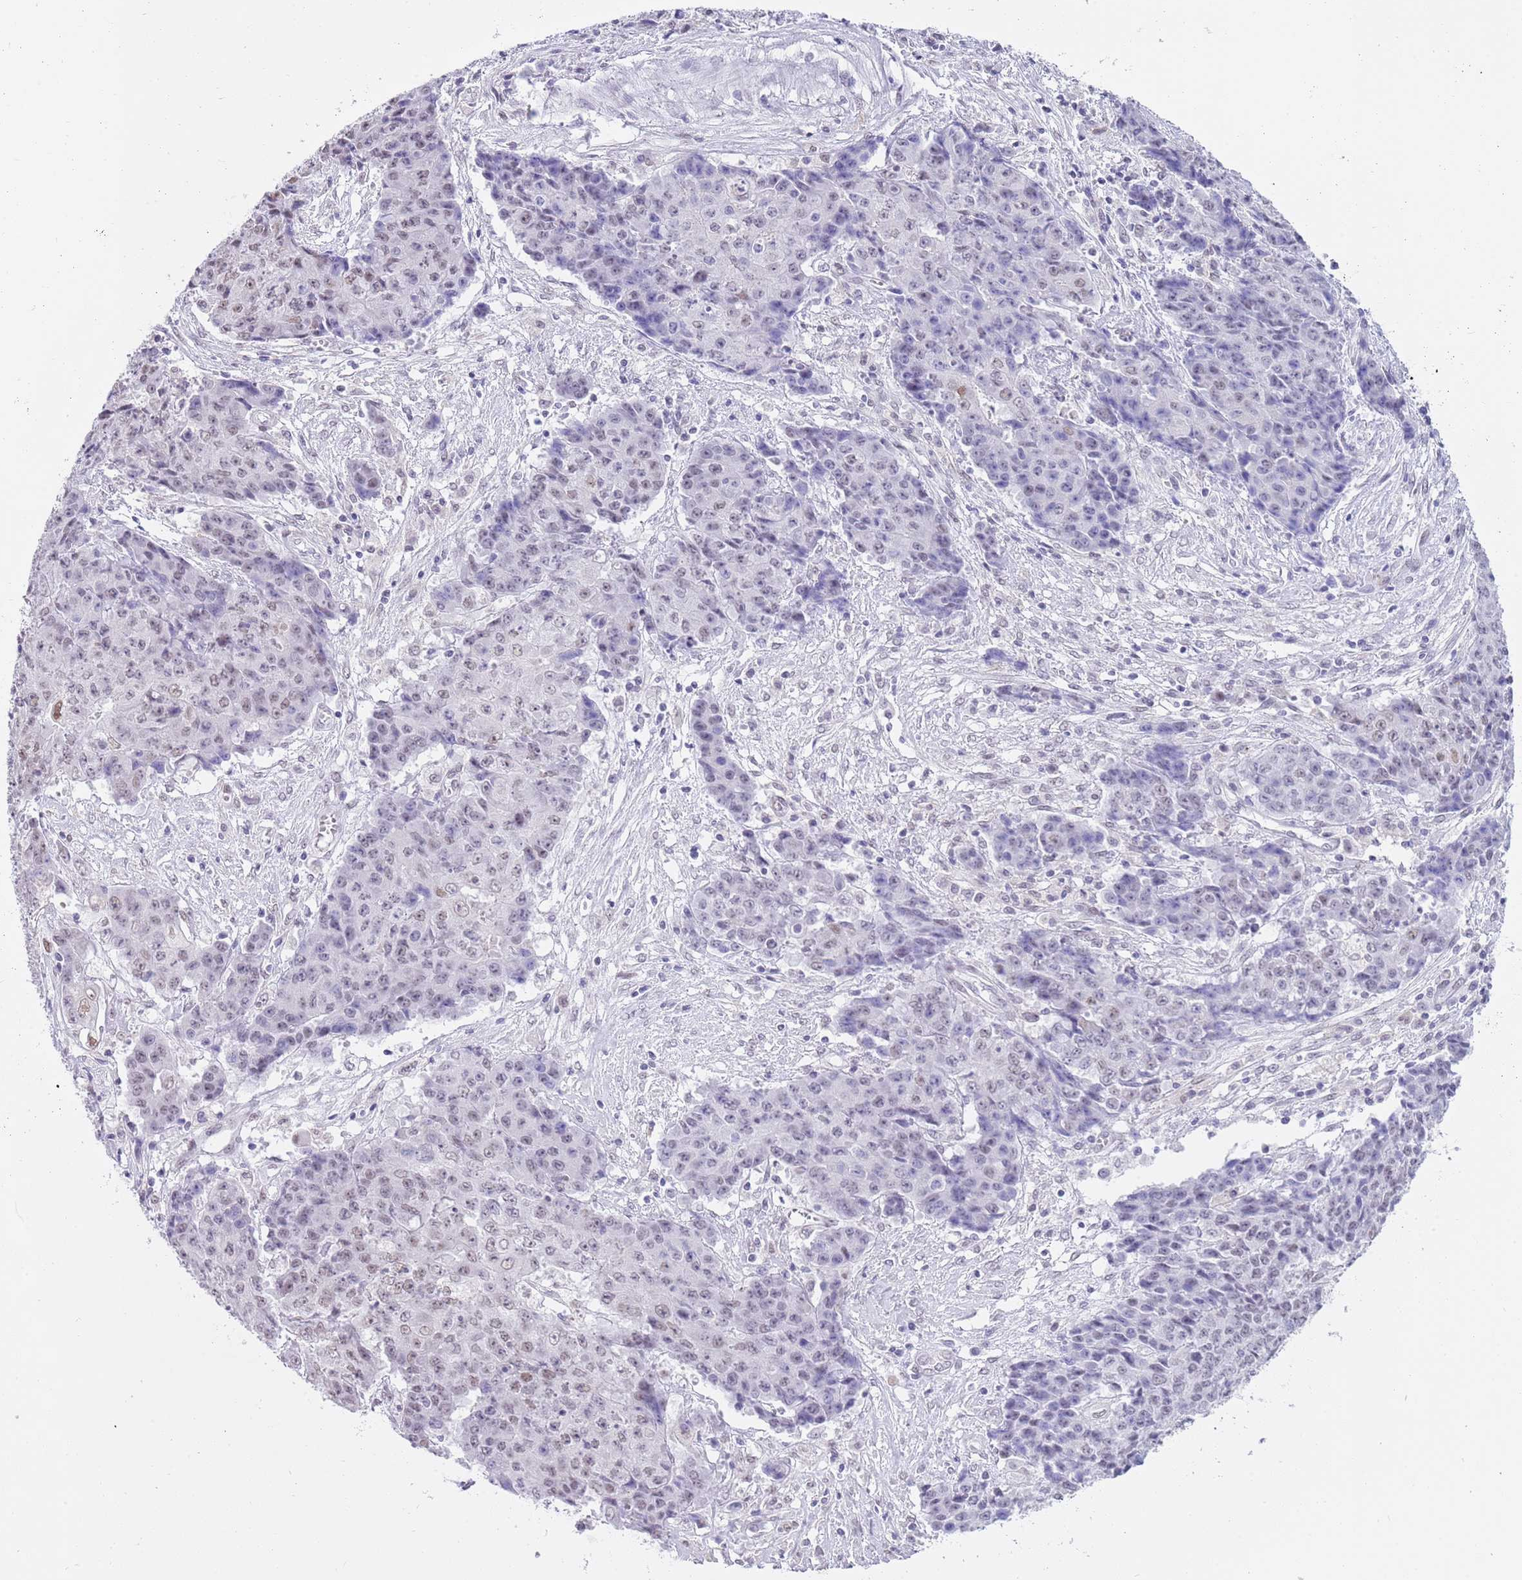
{"staining": {"intensity": "weak", "quantity": "<25%", "location": "nuclear"}, "tissue": "ovarian cancer", "cell_type": "Tumor cells", "image_type": "cancer", "snomed": [{"axis": "morphology", "description": "Carcinoma, endometroid"}, {"axis": "topography", "description": "Ovary"}], "caption": "Immunohistochemistry photomicrograph of human ovarian cancer stained for a protein (brown), which displays no positivity in tumor cells.", "gene": "PPP1R17", "patient": {"sex": "female", "age": 42}}